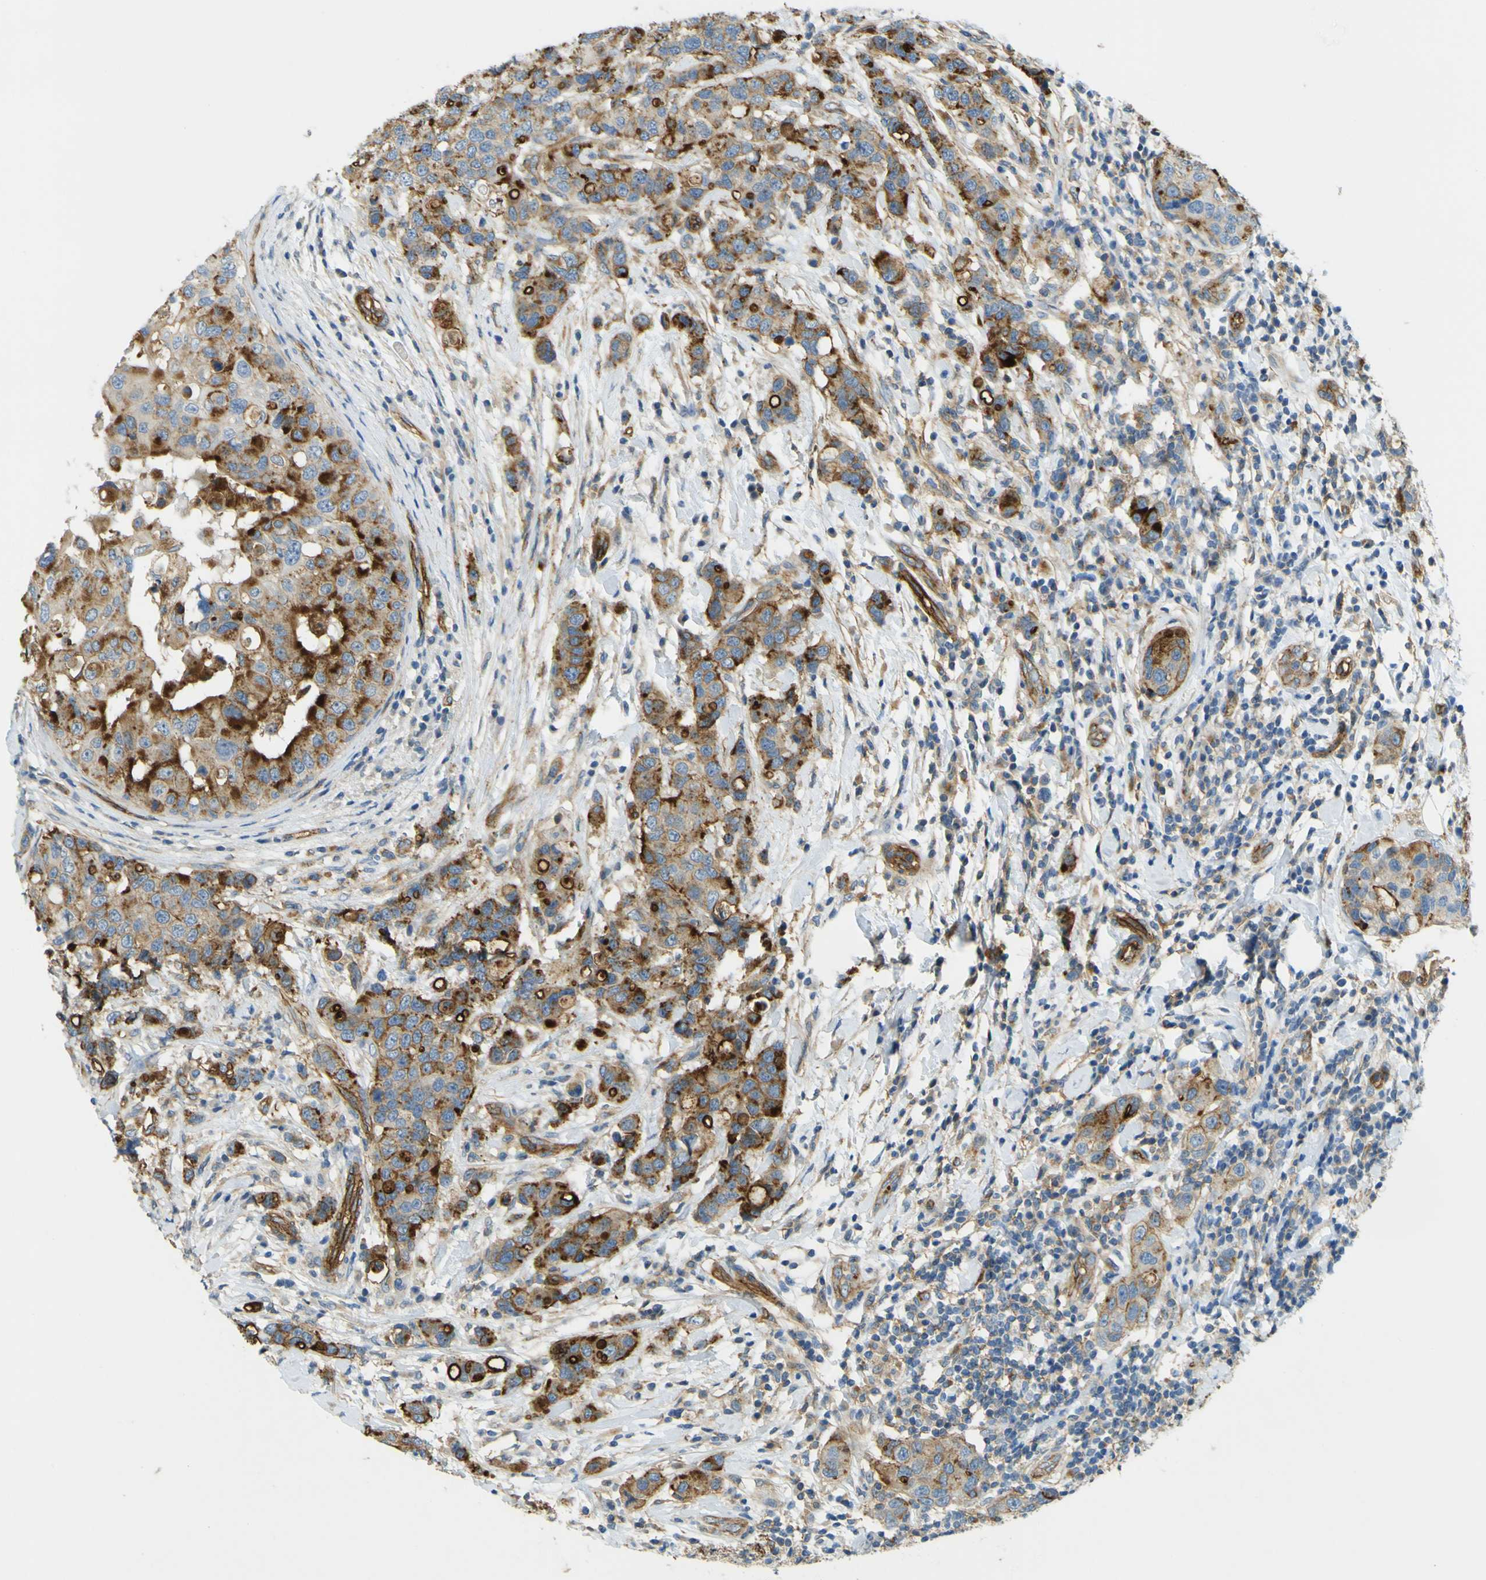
{"staining": {"intensity": "strong", "quantity": "25%-75%", "location": "cytoplasmic/membranous"}, "tissue": "breast cancer", "cell_type": "Tumor cells", "image_type": "cancer", "snomed": [{"axis": "morphology", "description": "Duct carcinoma"}, {"axis": "topography", "description": "Breast"}], "caption": "Breast cancer (intraductal carcinoma) was stained to show a protein in brown. There is high levels of strong cytoplasmic/membranous staining in about 25%-75% of tumor cells. (IHC, brightfield microscopy, high magnification).", "gene": "PLXDC1", "patient": {"sex": "female", "age": 27}}